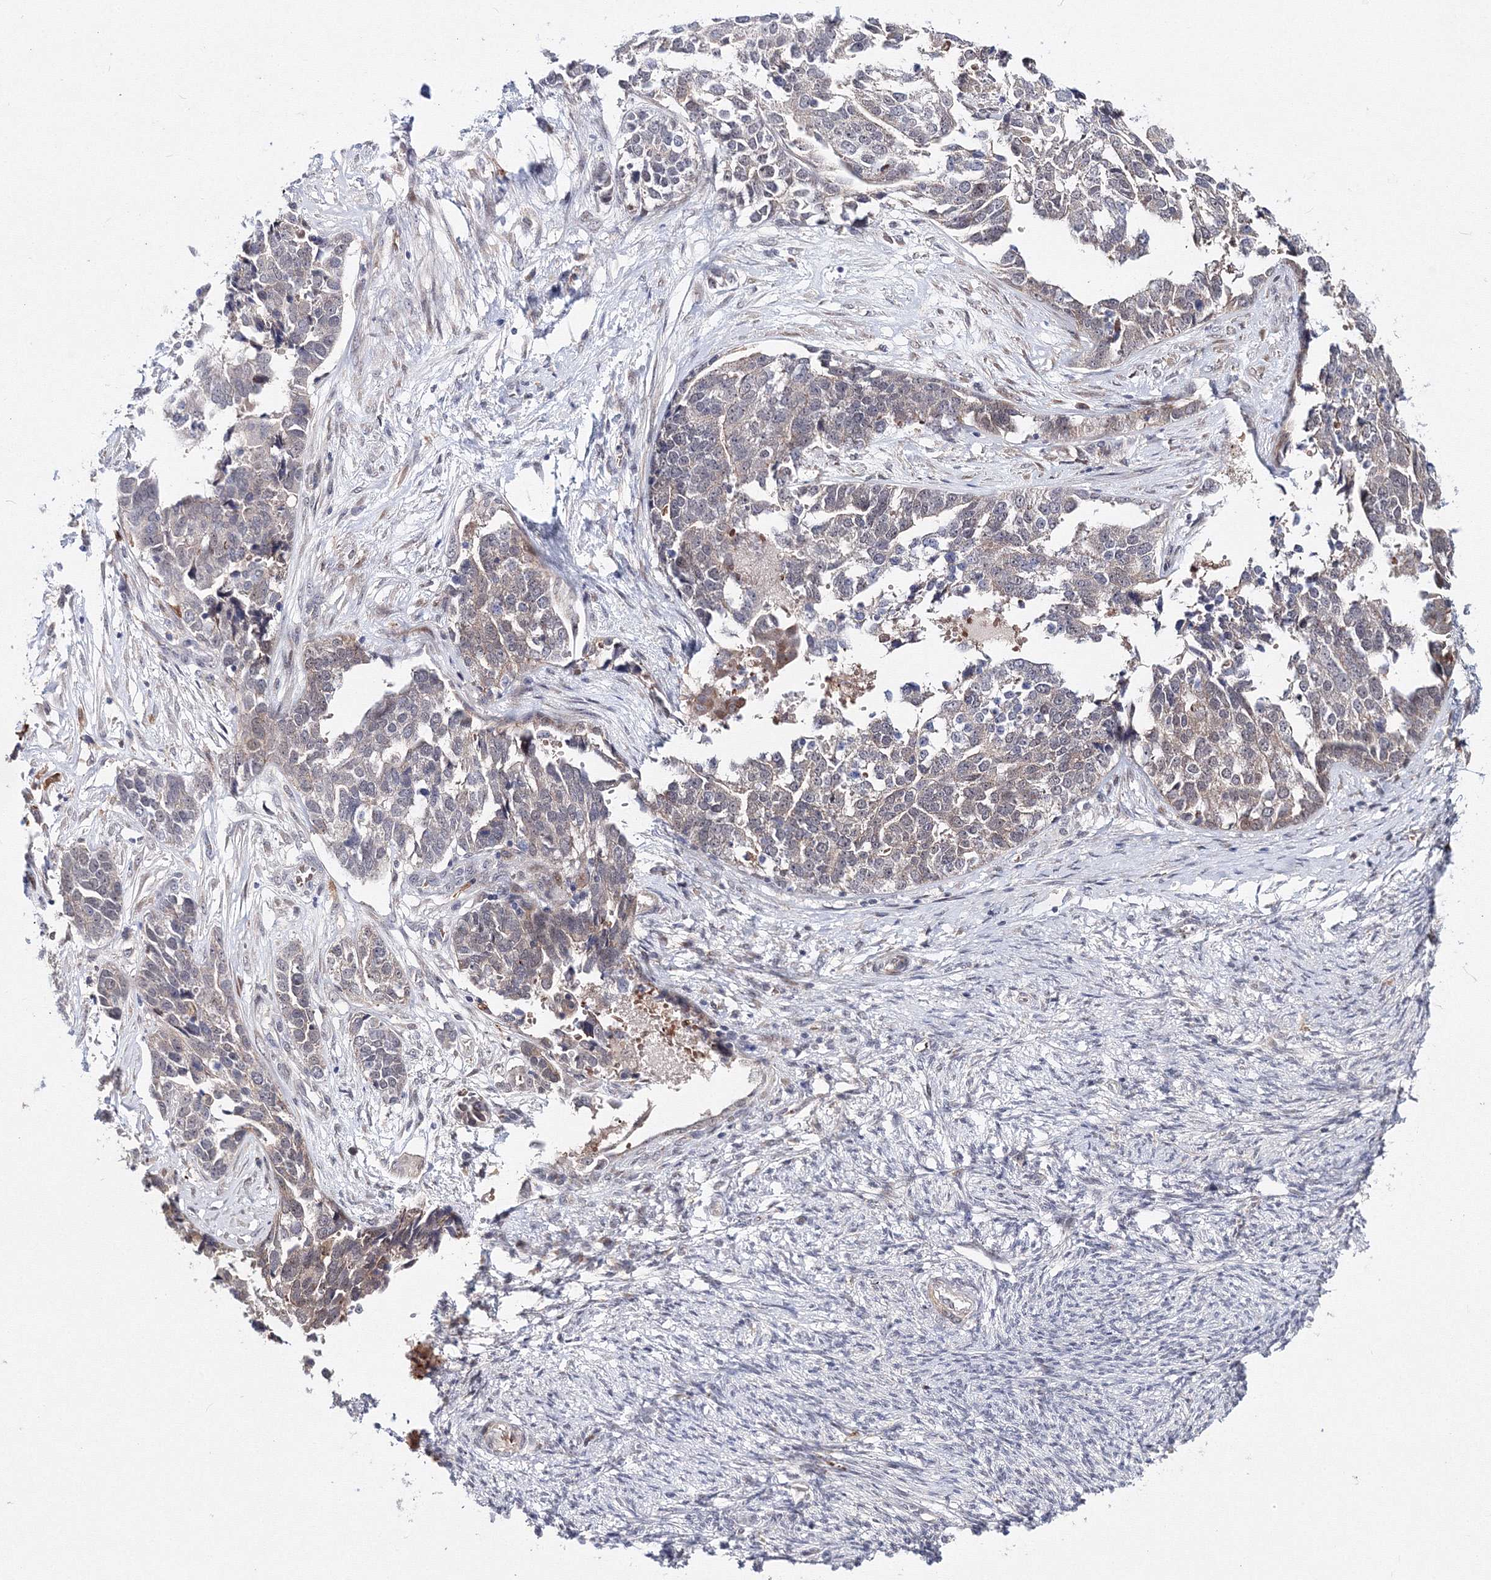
{"staining": {"intensity": "weak", "quantity": "<25%", "location": "cytoplasmic/membranous"}, "tissue": "ovarian cancer", "cell_type": "Tumor cells", "image_type": "cancer", "snomed": [{"axis": "morphology", "description": "Cystadenocarcinoma, serous, NOS"}, {"axis": "topography", "description": "Ovary"}], "caption": "Immunohistochemistry (IHC) micrograph of human ovarian cancer (serous cystadenocarcinoma) stained for a protein (brown), which reveals no positivity in tumor cells. (IHC, brightfield microscopy, high magnification).", "gene": "C11orf52", "patient": {"sex": "female", "age": 44}}